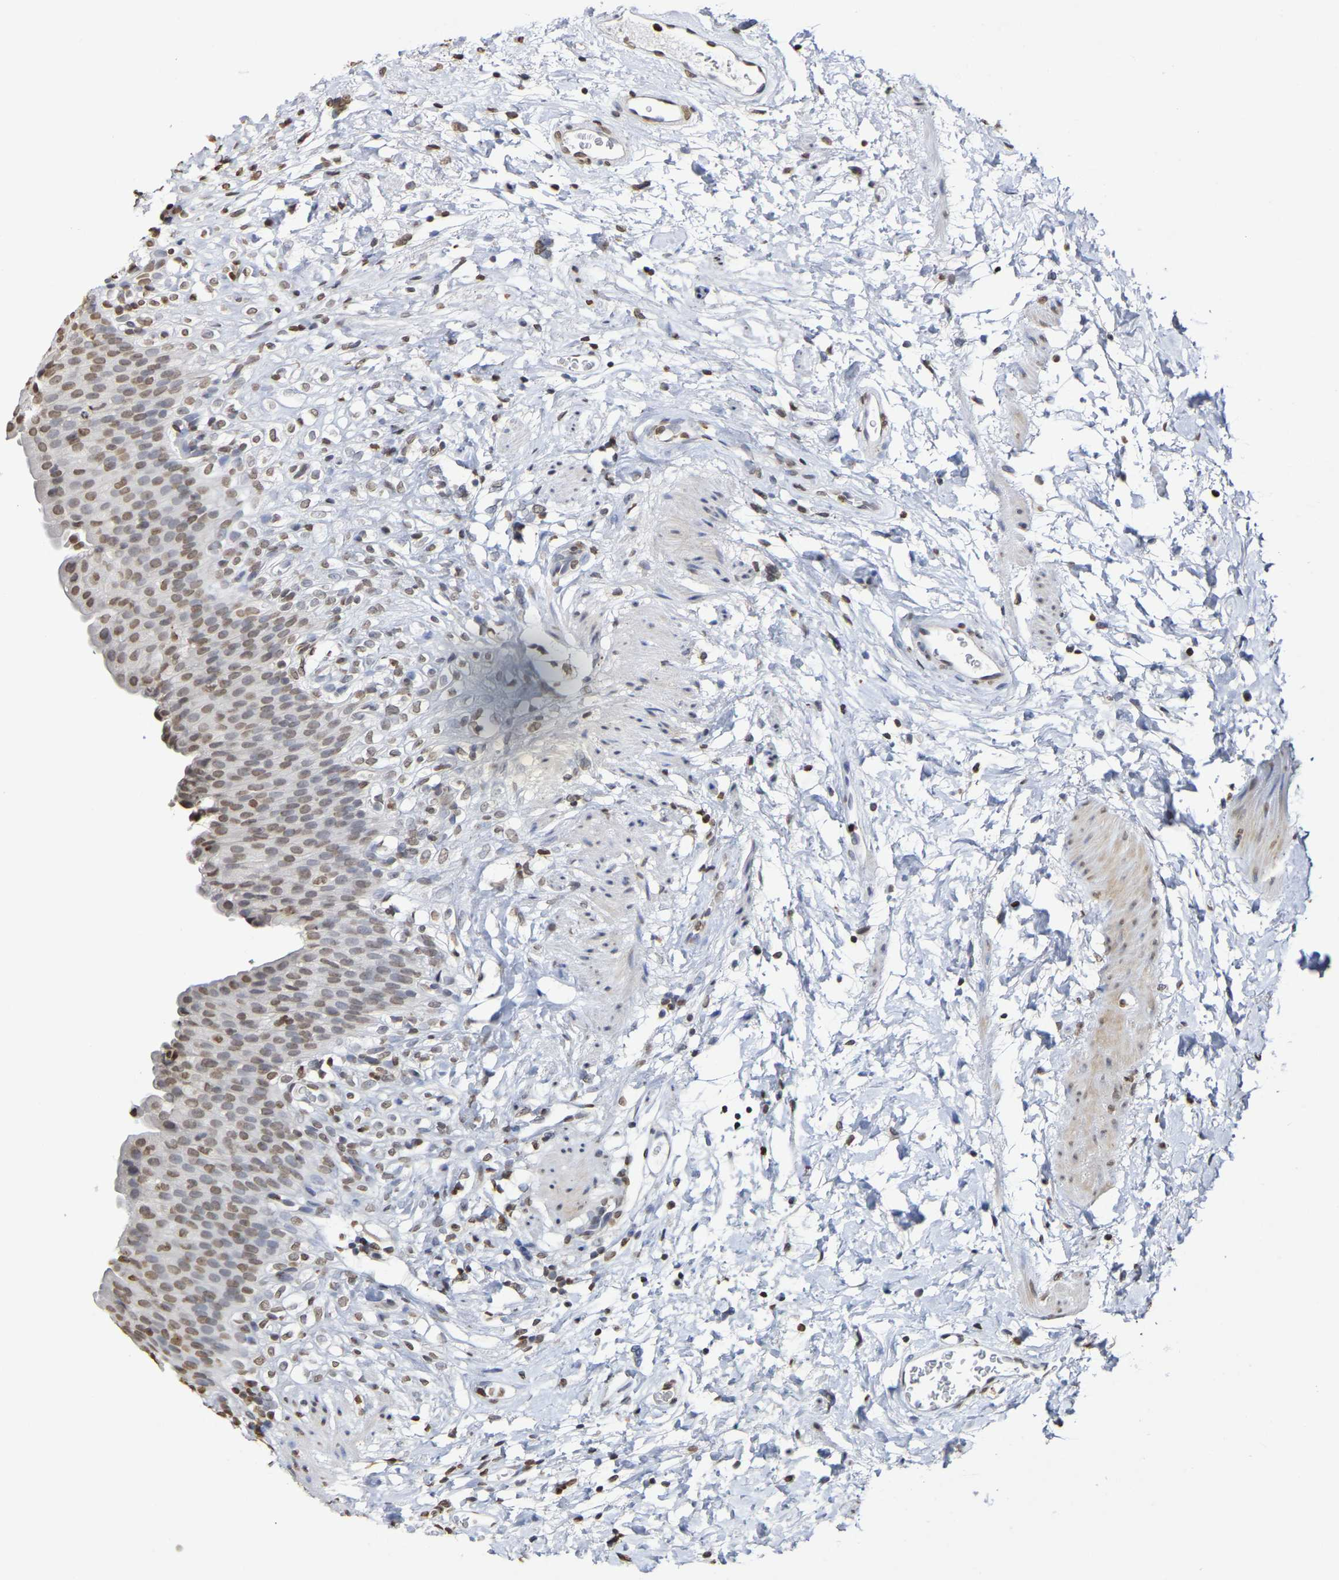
{"staining": {"intensity": "moderate", "quantity": ">75%", "location": "nuclear"}, "tissue": "urinary bladder", "cell_type": "Urothelial cells", "image_type": "normal", "snomed": [{"axis": "morphology", "description": "Normal tissue, NOS"}, {"axis": "topography", "description": "Urinary bladder"}], "caption": "Protein expression analysis of benign urinary bladder shows moderate nuclear positivity in approximately >75% of urothelial cells. Immunohistochemistry stains the protein in brown and the nuclei are stained blue.", "gene": "ATF4", "patient": {"sex": "female", "age": 79}}